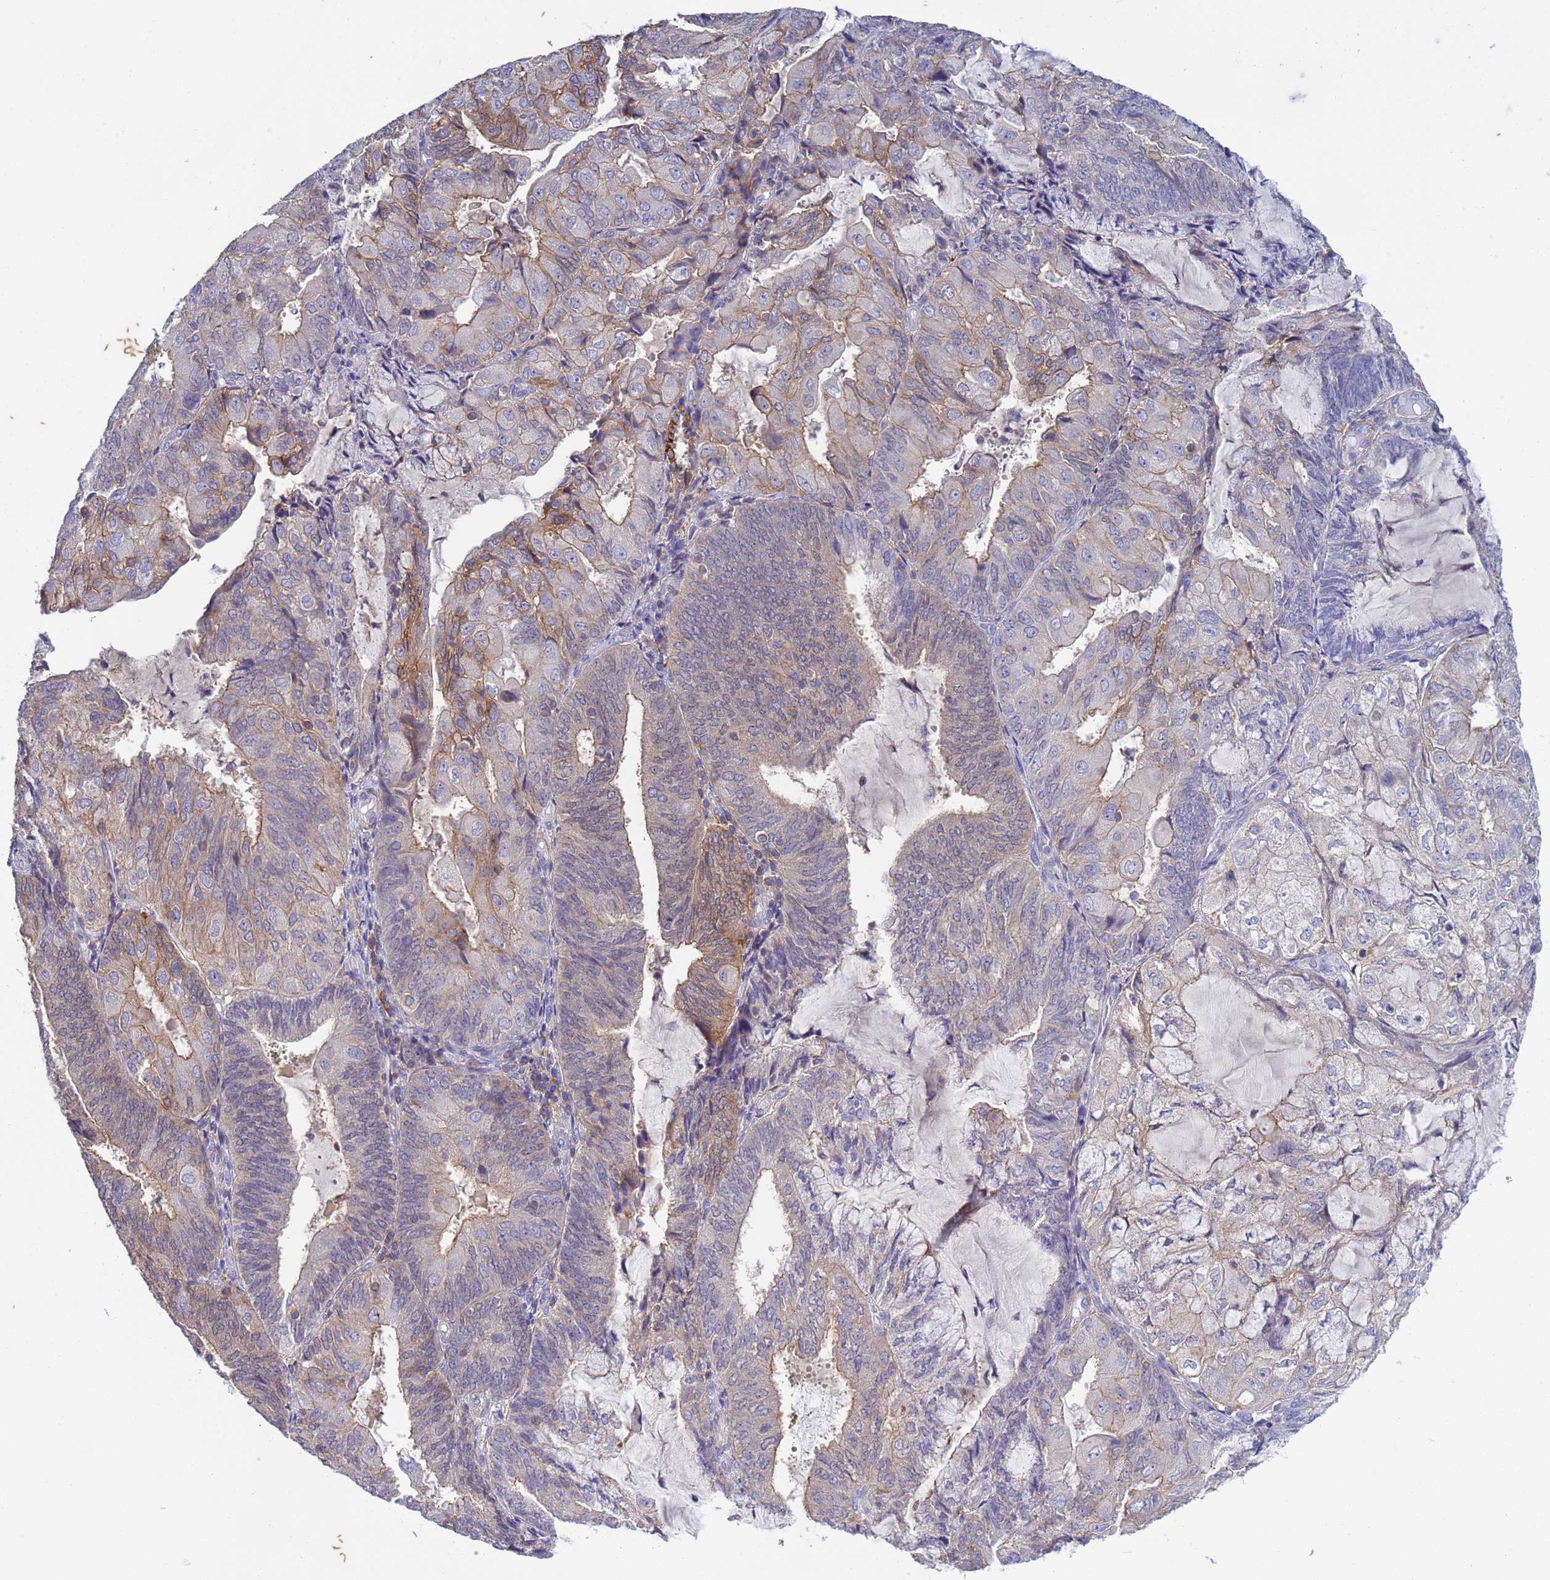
{"staining": {"intensity": "weak", "quantity": "25%-75%", "location": "cytoplasmic/membranous"}, "tissue": "endometrial cancer", "cell_type": "Tumor cells", "image_type": "cancer", "snomed": [{"axis": "morphology", "description": "Adenocarcinoma, NOS"}, {"axis": "topography", "description": "Endometrium"}], "caption": "DAB (3,3'-diaminobenzidine) immunohistochemical staining of human endometrial adenocarcinoma reveals weak cytoplasmic/membranous protein expression in approximately 25%-75% of tumor cells.", "gene": "KLHL13", "patient": {"sex": "female", "age": 81}}